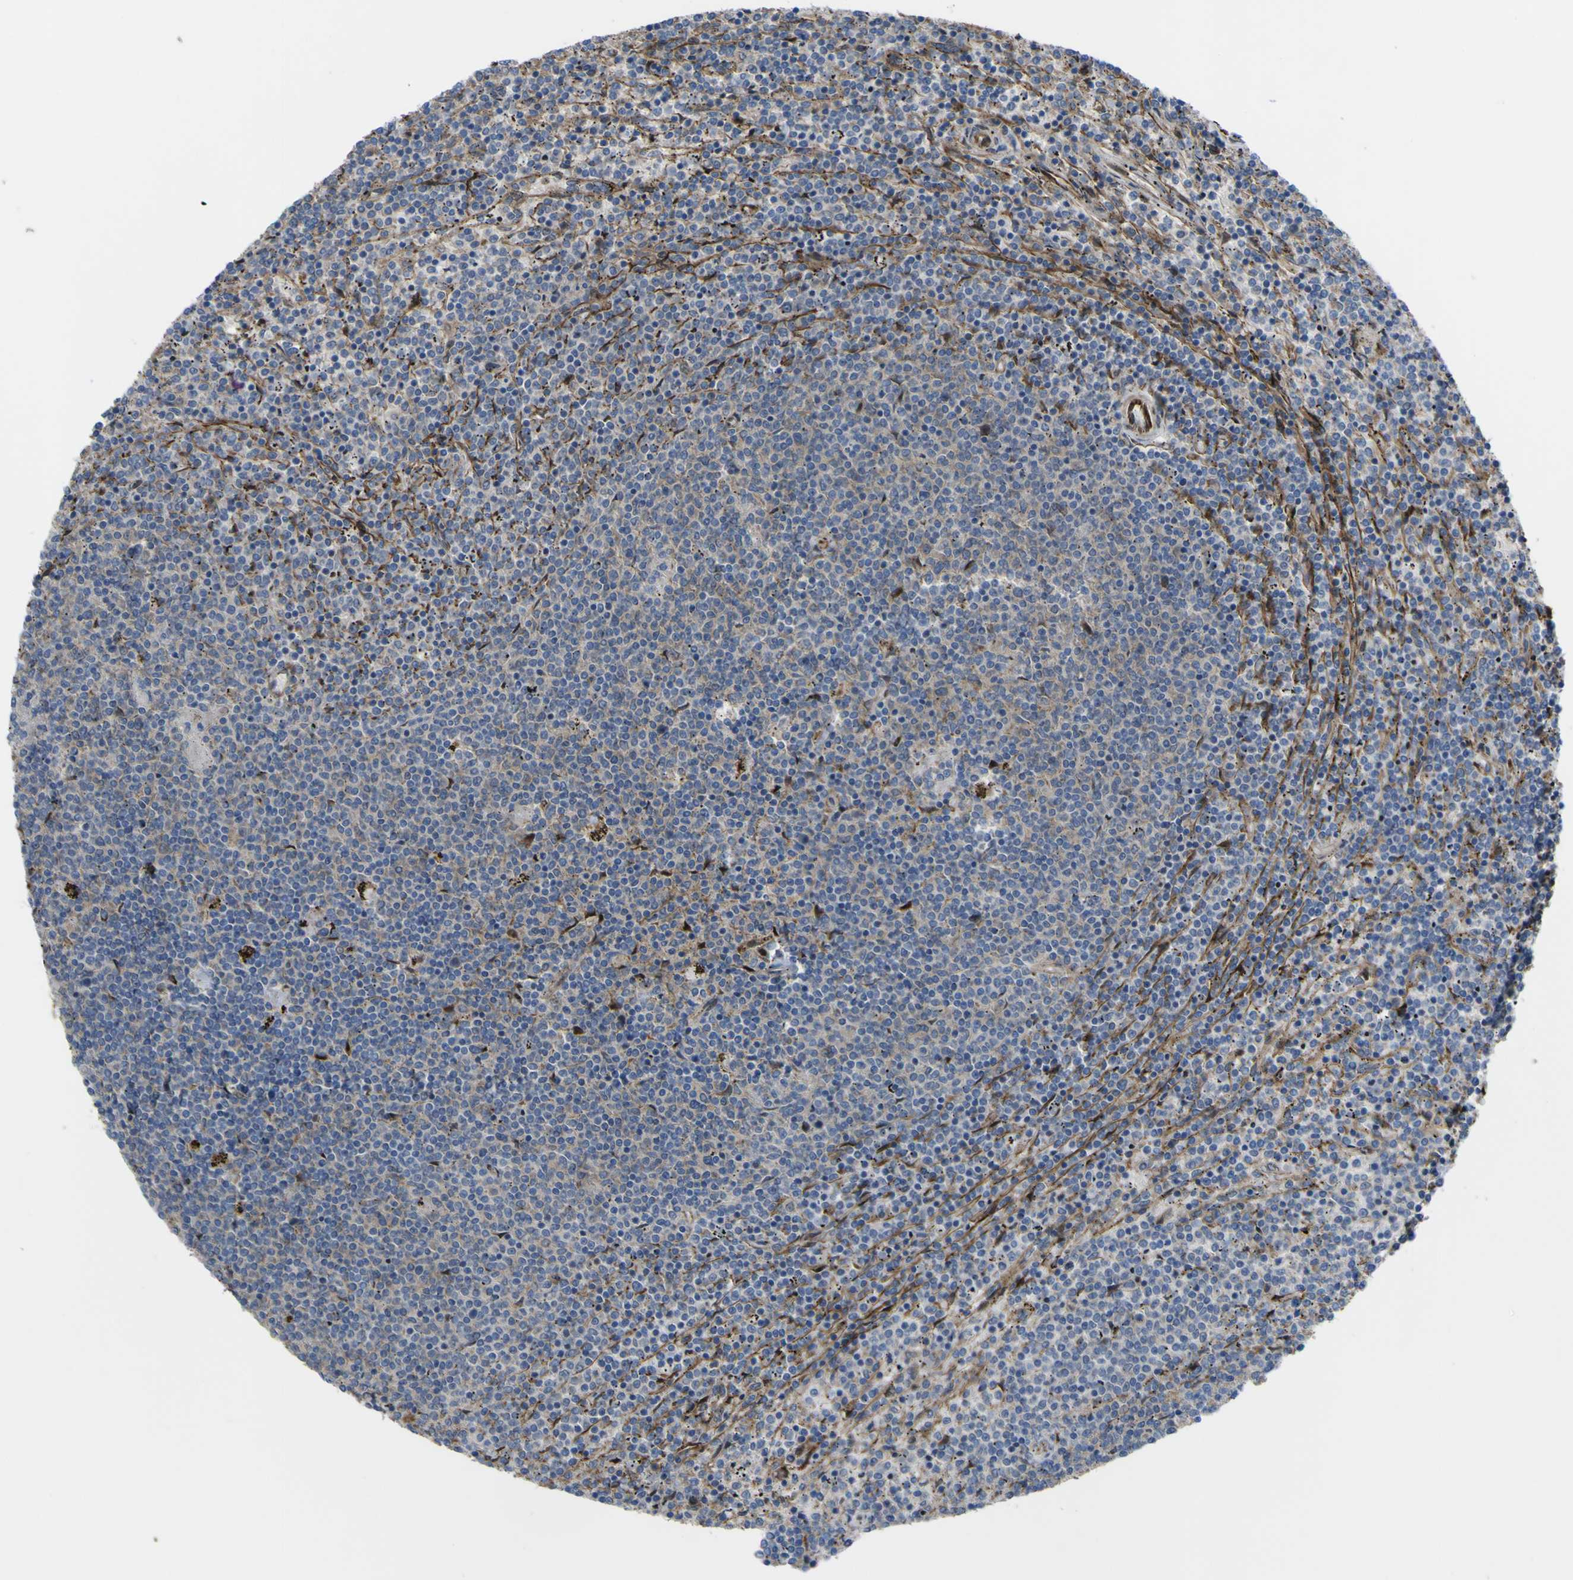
{"staining": {"intensity": "negative", "quantity": "none", "location": "none"}, "tissue": "lymphoma", "cell_type": "Tumor cells", "image_type": "cancer", "snomed": [{"axis": "morphology", "description": "Malignant lymphoma, non-Hodgkin's type, Low grade"}, {"axis": "topography", "description": "Spleen"}], "caption": "High power microscopy photomicrograph of an IHC photomicrograph of lymphoma, revealing no significant positivity in tumor cells. (DAB (3,3'-diaminobenzidine) immunohistochemistry (IHC) with hematoxylin counter stain).", "gene": "FBXO30", "patient": {"sex": "female", "age": 50}}